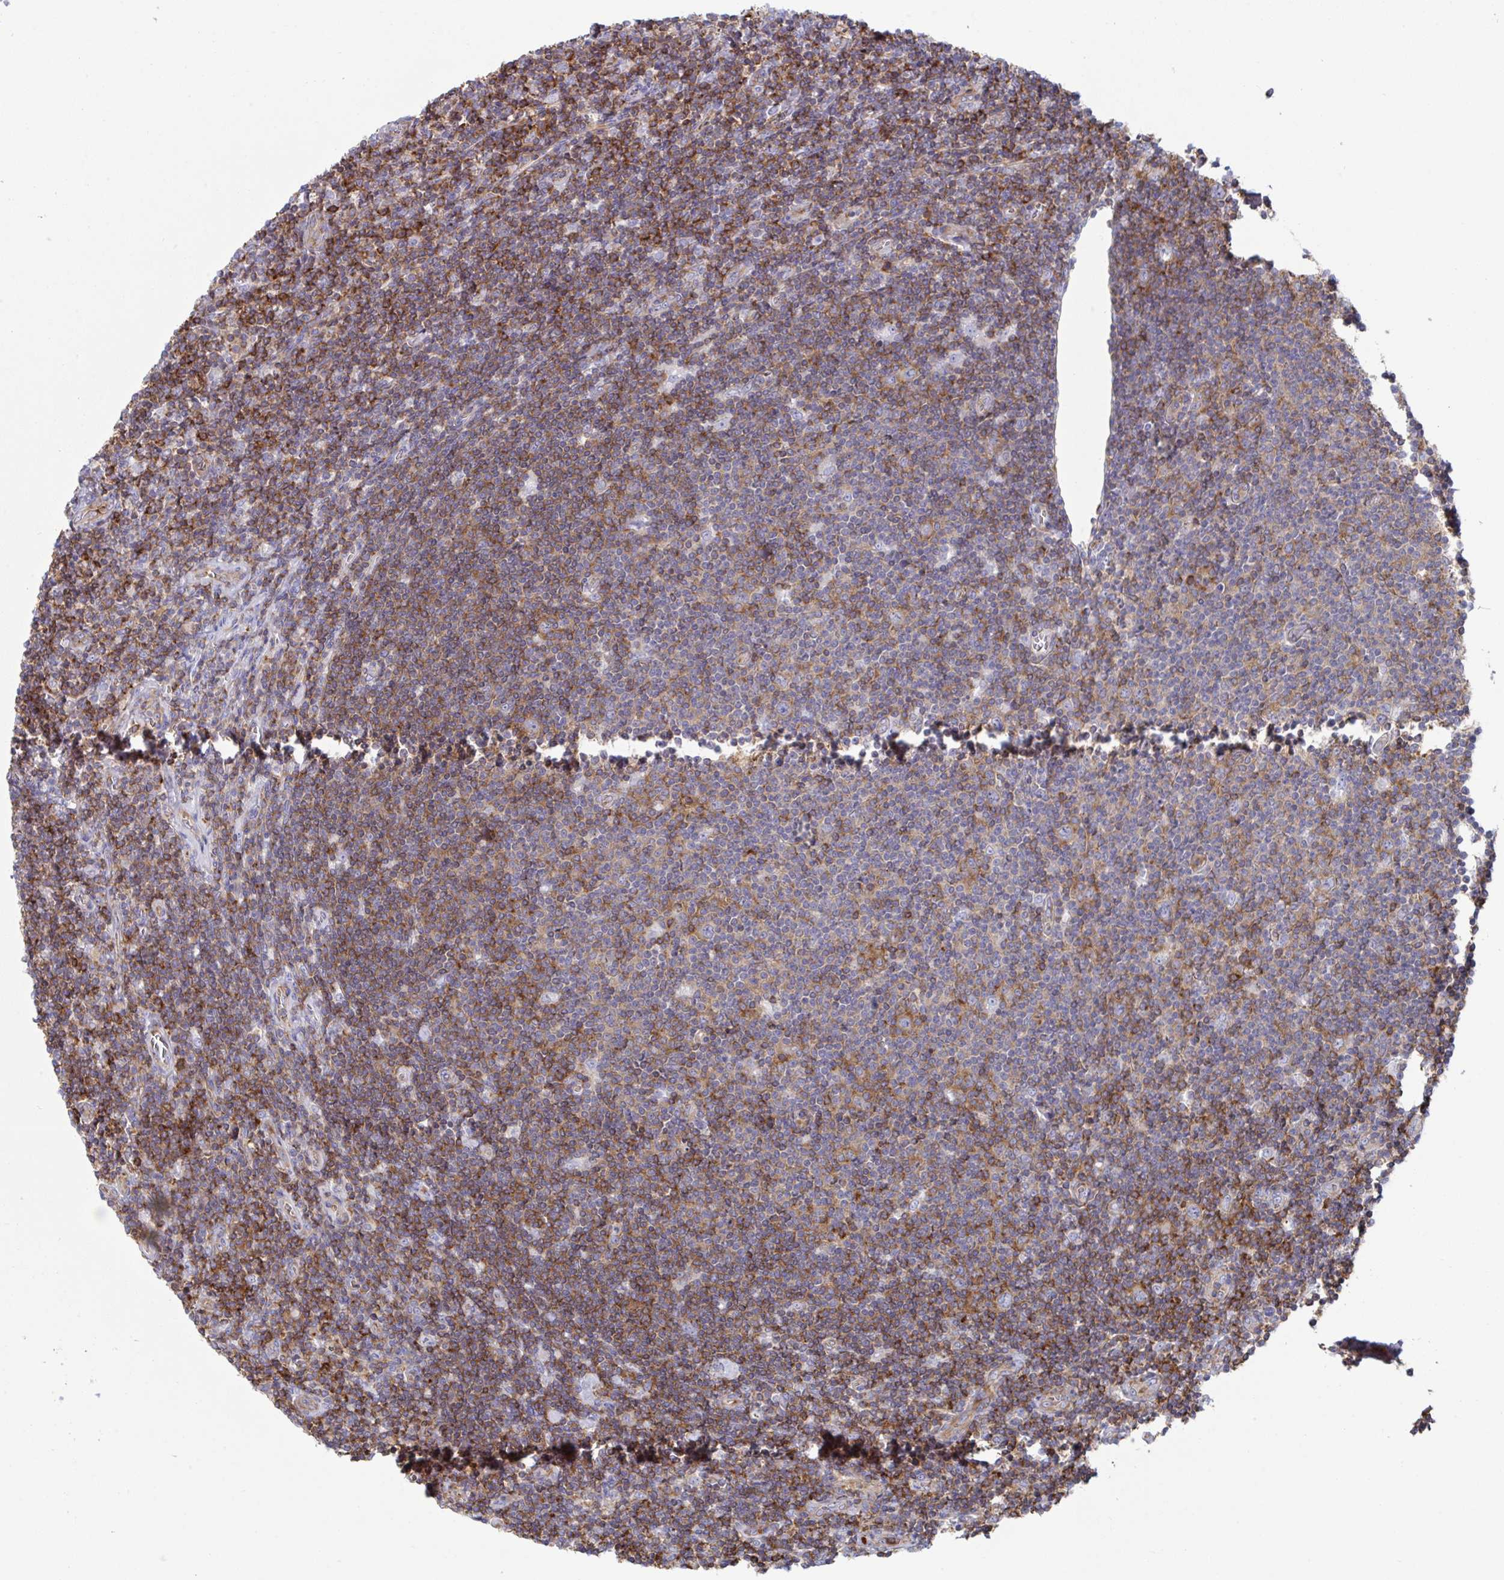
{"staining": {"intensity": "negative", "quantity": "none", "location": "none"}, "tissue": "lymphoma", "cell_type": "Tumor cells", "image_type": "cancer", "snomed": [{"axis": "morphology", "description": "Hodgkin's disease, NOS"}, {"axis": "topography", "description": "Lymph node"}], "caption": "This is an immunohistochemistry micrograph of human Hodgkin's disease. There is no staining in tumor cells.", "gene": "WNK1", "patient": {"sex": "male", "age": 40}}